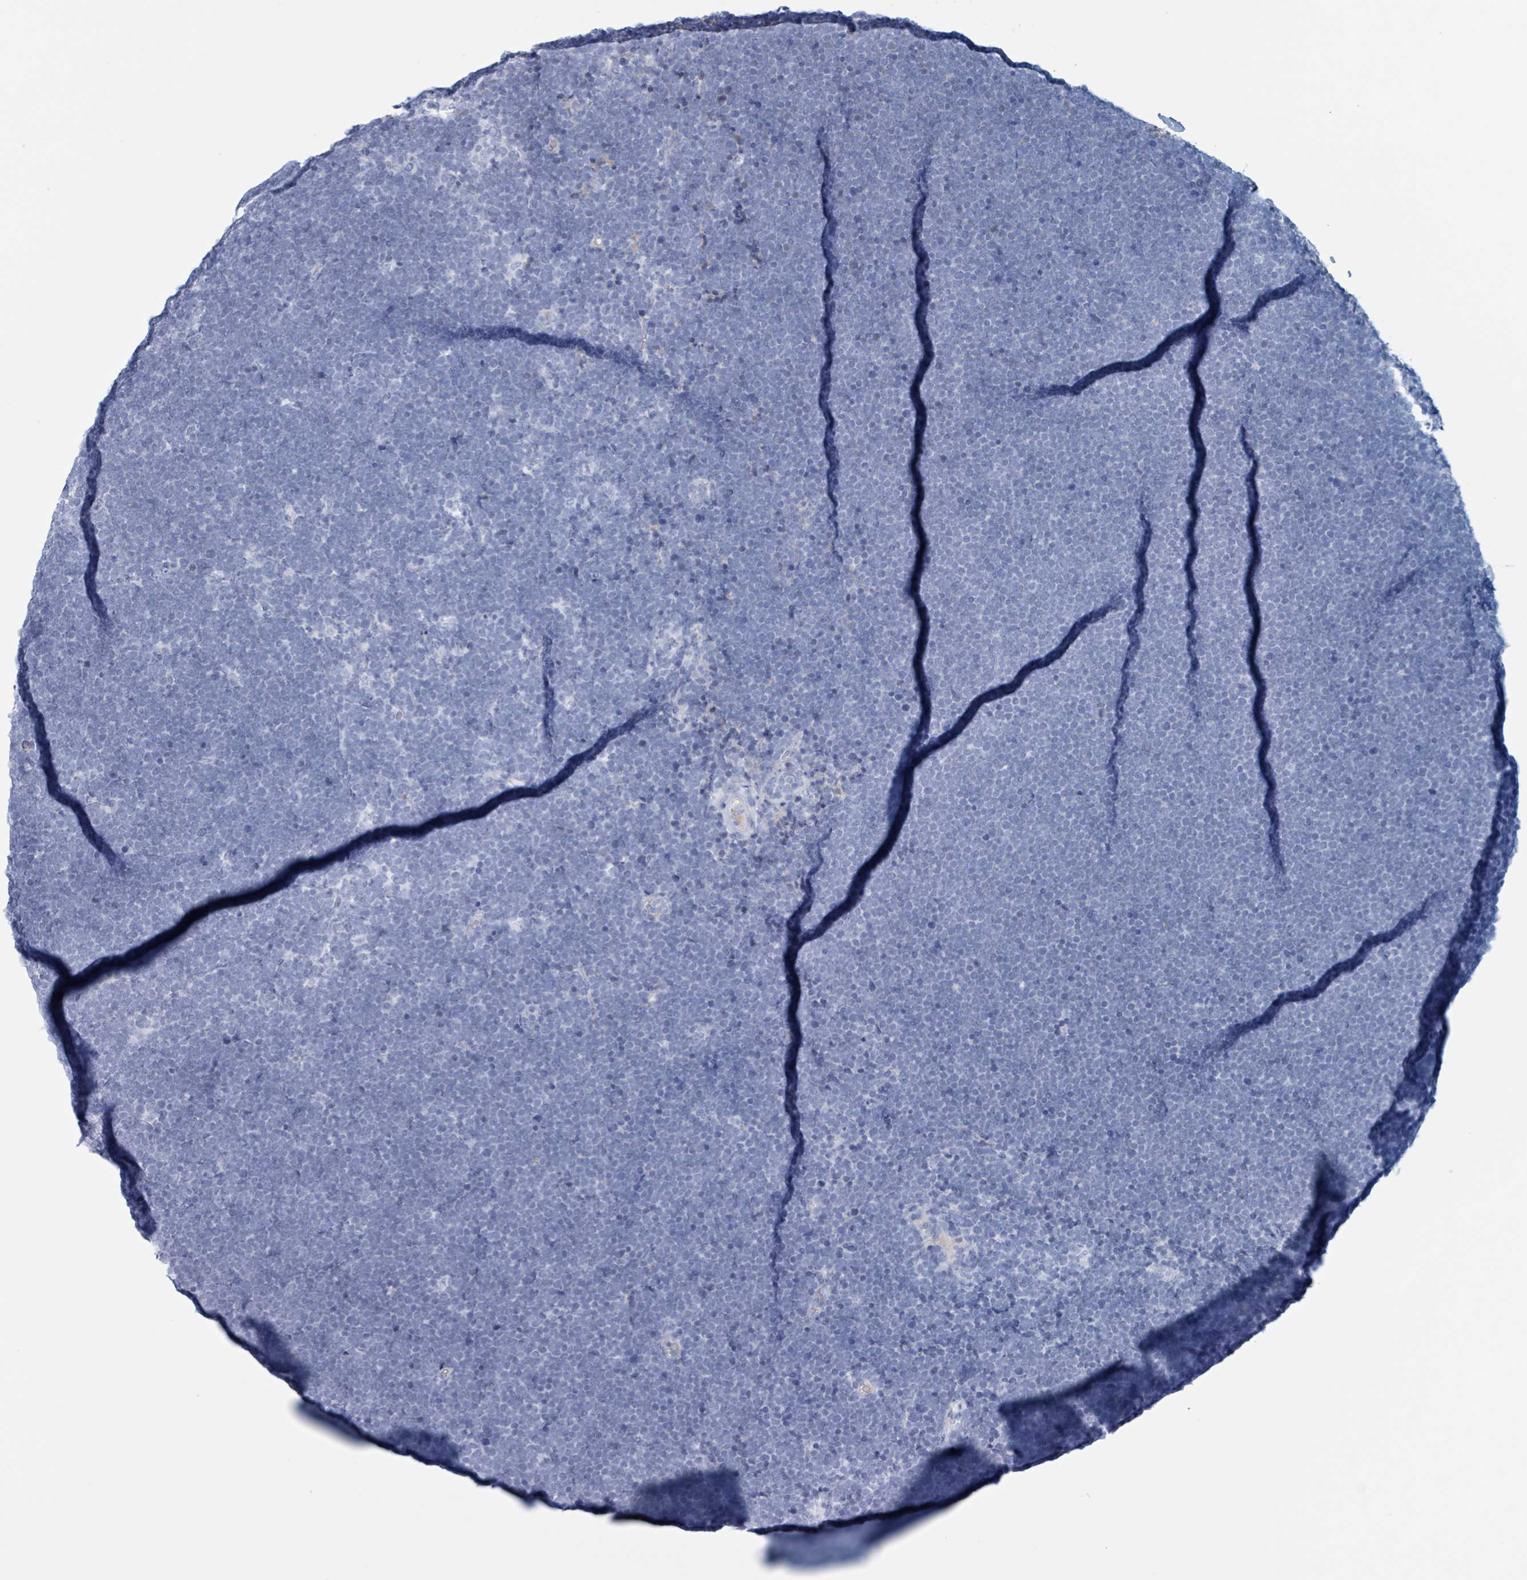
{"staining": {"intensity": "negative", "quantity": "none", "location": "none"}, "tissue": "lymphoma", "cell_type": "Tumor cells", "image_type": "cancer", "snomed": [{"axis": "morphology", "description": "Malignant lymphoma, non-Hodgkin's type, High grade"}, {"axis": "topography", "description": "Lymph node"}], "caption": "Micrograph shows no significant protein positivity in tumor cells of lymphoma. Brightfield microscopy of immunohistochemistry stained with DAB (brown) and hematoxylin (blue), captured at high magnification.", "gene": "KLK4", "patient": {"sex": "male", "age": 13}}